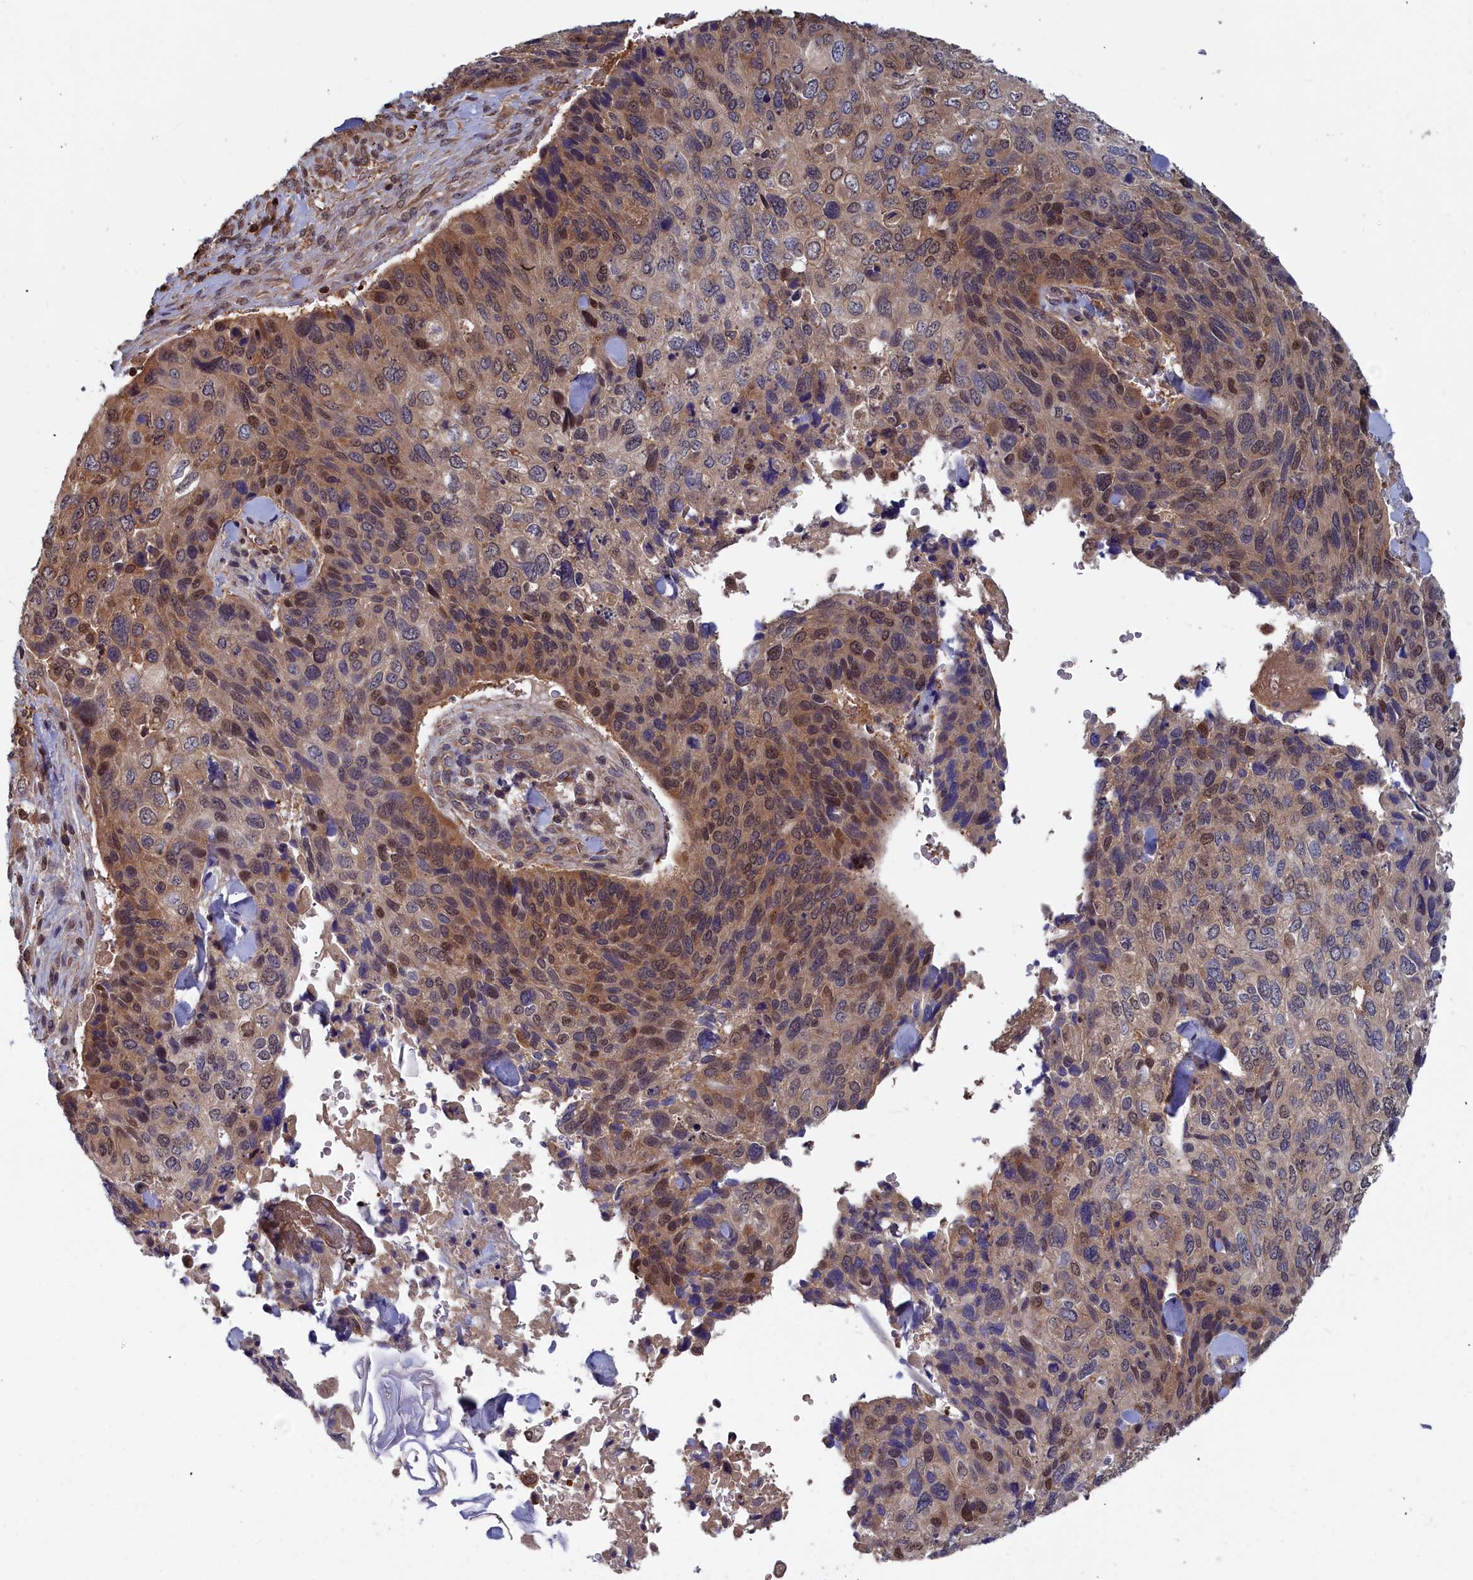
{"staining": {"intensity": "moderate", "quantity": ">75%", "location": "cytoplasmic/membranous,nuclear"}, "tissue": "skin cancer", "cell_type": "Tumor cells", "image_type": "cancer", "snomed": [{"axis": "morphology", "description": "Basal cell carcinoma"}, {"axis": "topography", "description": "Skin"}], "caption": "About >75% of tumor cells in skin basal cell carcinoma show moderate cytoplasmic/membranous and nuclear protein expression as visualized by brown immunohistochemical staining.", "gene": "GFRA2", "patient": {"sex": "female", "age": 74}}